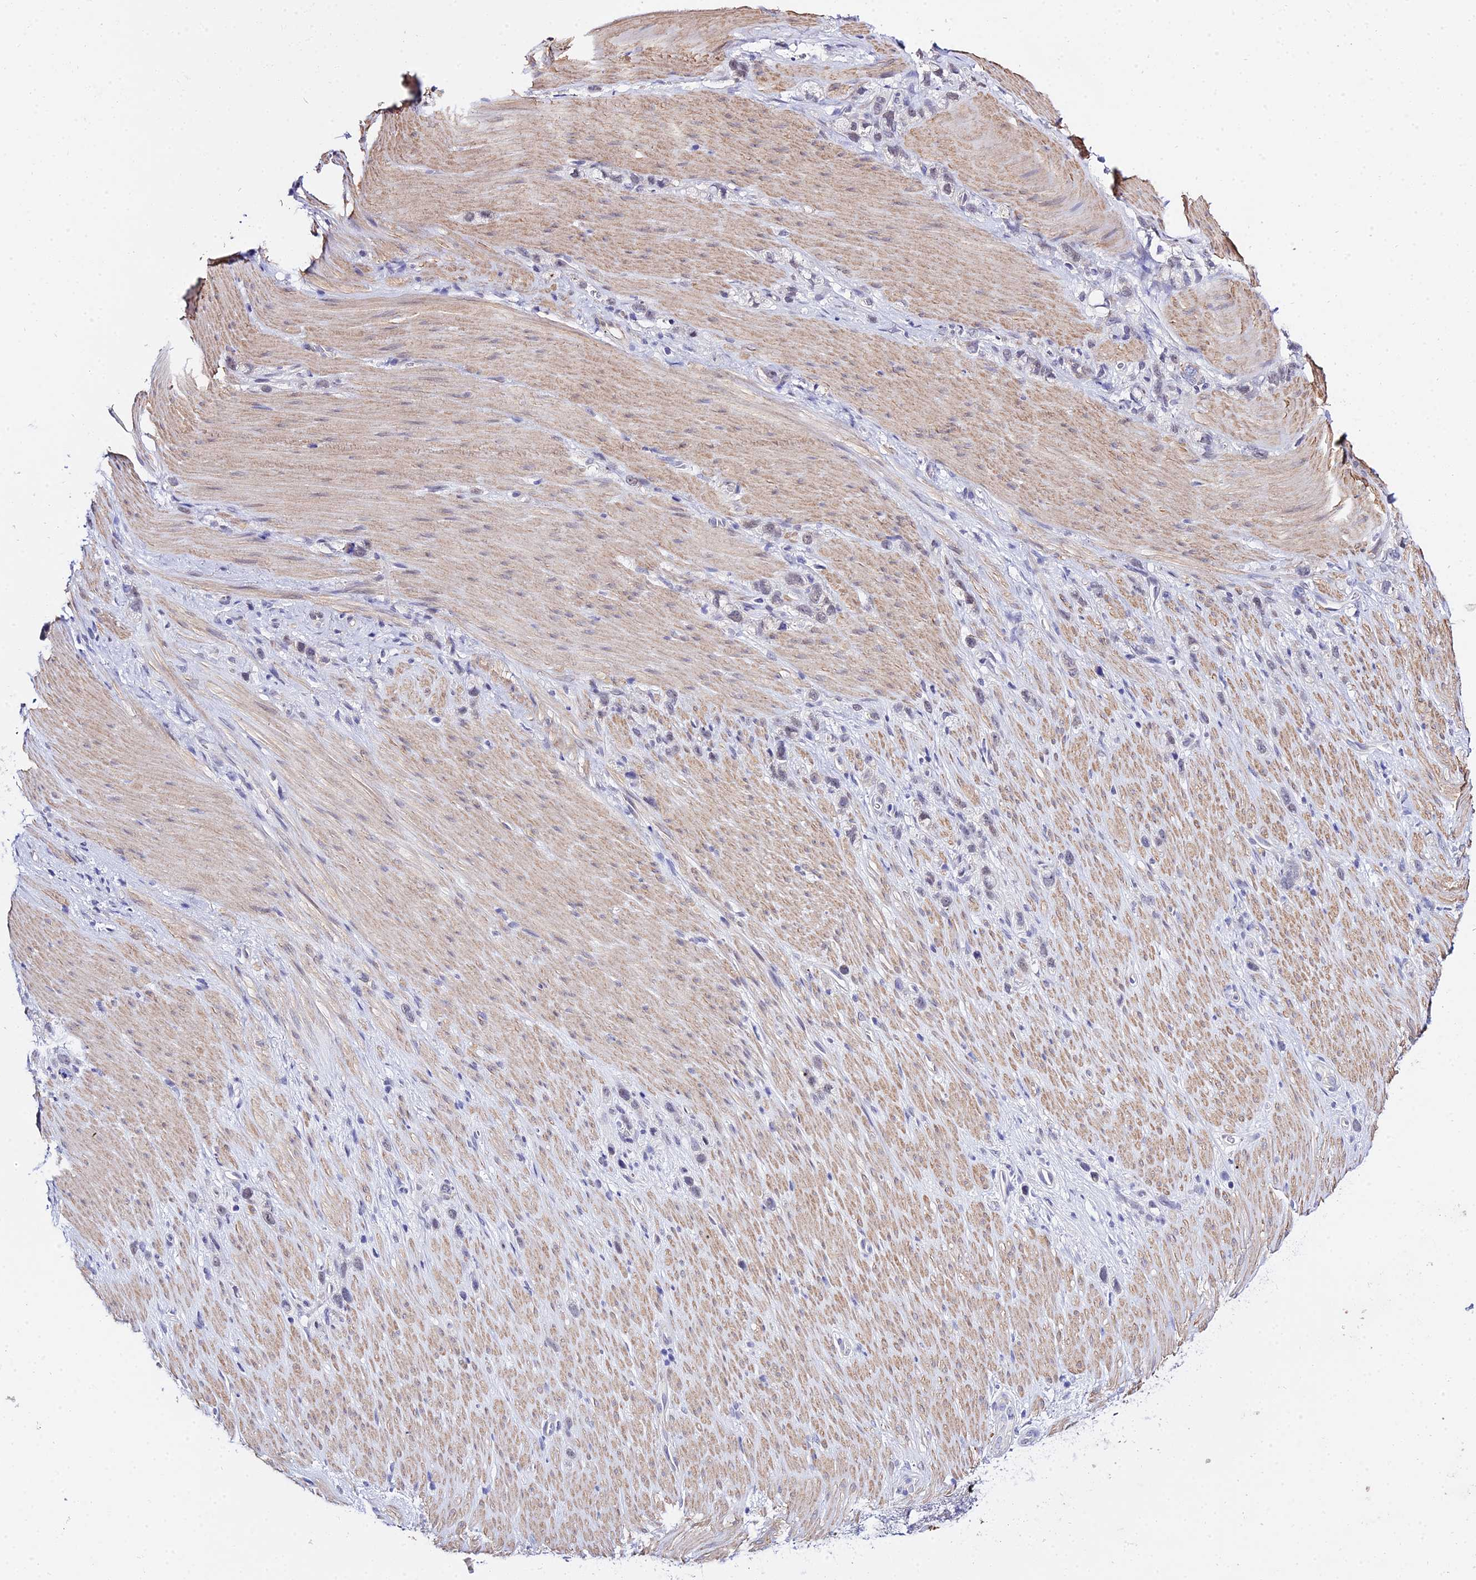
{"staining": {"intensity": "negative", "quantity": "none", "location": "none"}, "tissue": "stomach cancer", "cell_type": "Tumor cells", "image_type": "cancer", "snomed": [{"axis": "morphology", "description": "Adenocarcinoma, NOS"}, {"axis": "topography", "description": "Stomach"}], "caption": "A histopathology image of human stomach cancer (adenocarcinoma) is negative for staining in tumor cells.", "gene": "ZNF628", "patient": {"sex": "female", "age": 65}}